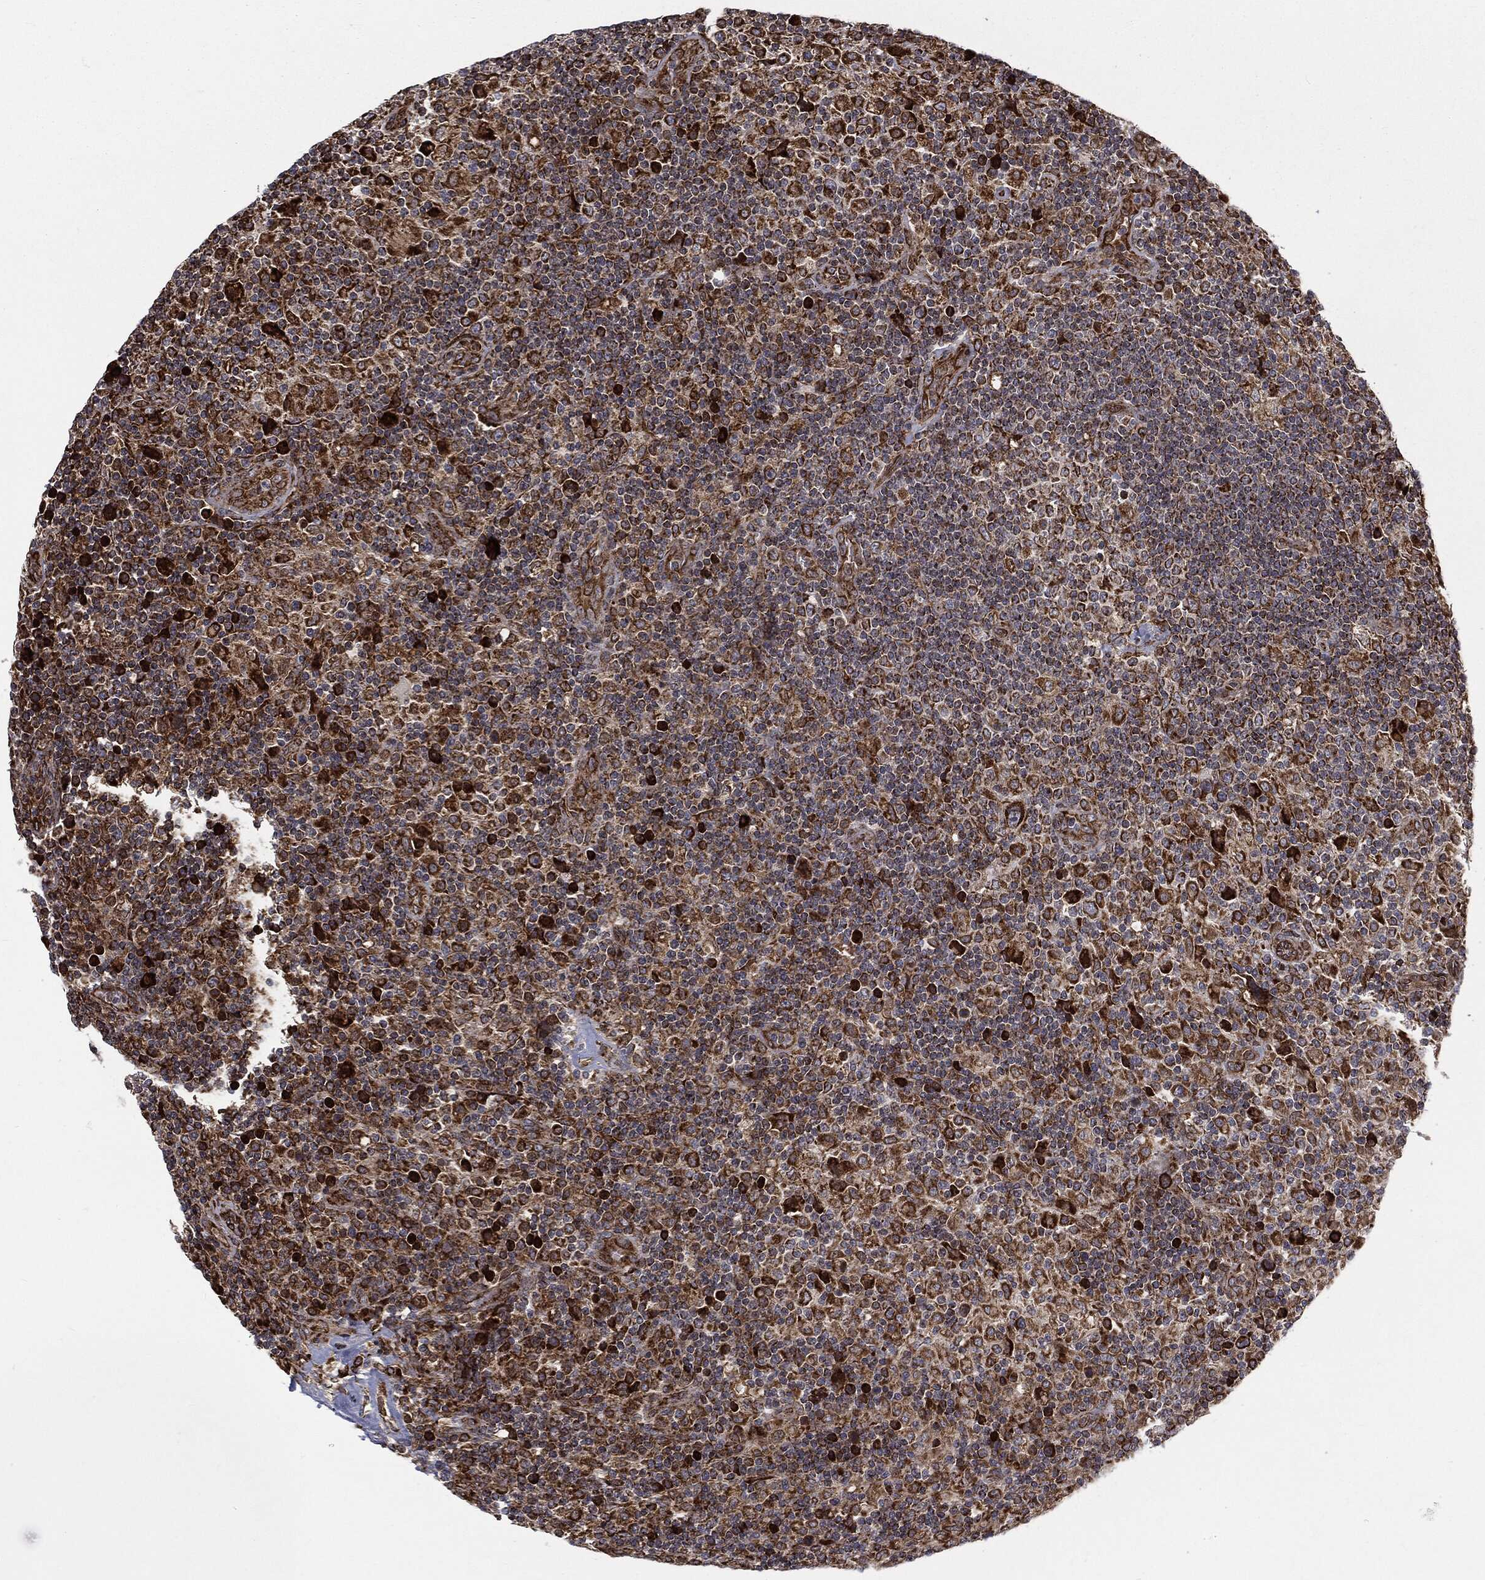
{"staining": {"intensity": "strong", "quantity": ">75%", "location": "cytoplasmic/membranous"}, "tissue": "lymphoma", "cell_type": "Tumor cells", "image_type": "cancer", "snomed": [{"axis": "morphology", "description": "Hodgkin's disease, NOS"}, {"axis": "topography", "description": "Lymph node"}], "caption": "Immunohistochemistry (IHC) micrograph of lymphoma stained for a protein (brown), which displays high levels of strong cytoplasmic/membranous expression in about >75% of tumor cells.", "gene": "CYLD", "patient": {"sex": "male", "age": 70}}